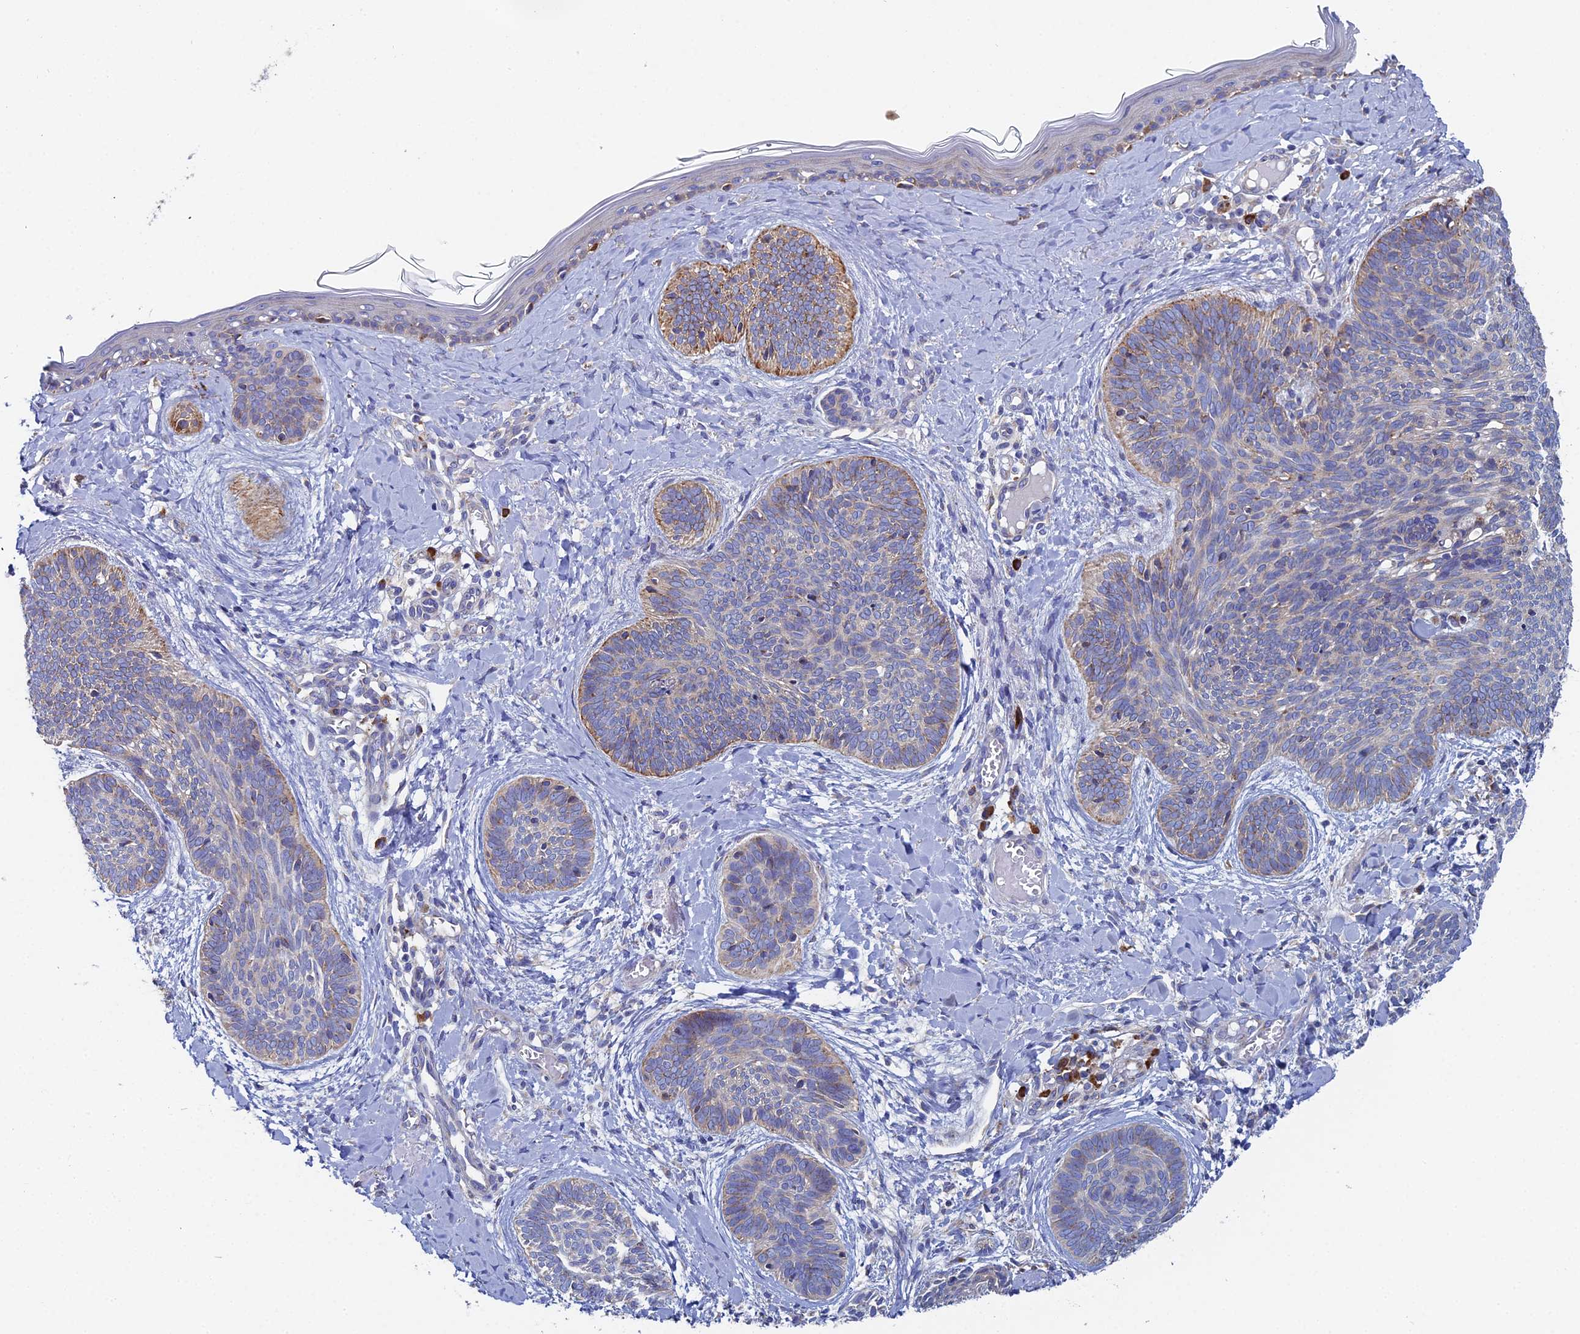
{"staining": {"intensity": "moderate", "quantity": "<25%", "location": "cytoplasmic/membranous"}, "tissue": "skin cancer", "cell_type": "Tumor cells", "image_type": "cancer", "snomed": [{"axis": "morphology", "description": "Basal cell carcinoma"}, {"axis": "topography", "description": "Skin"}], "caption": "Immunohistochemistry (DAB) staining of skin basal cell carcinoma shows moderate cytoplasmic/membranous protein staining in approximately <25% of tumor cells.", "gene": "CLCN3", "patient": {"sex": "female", "age": 81}}